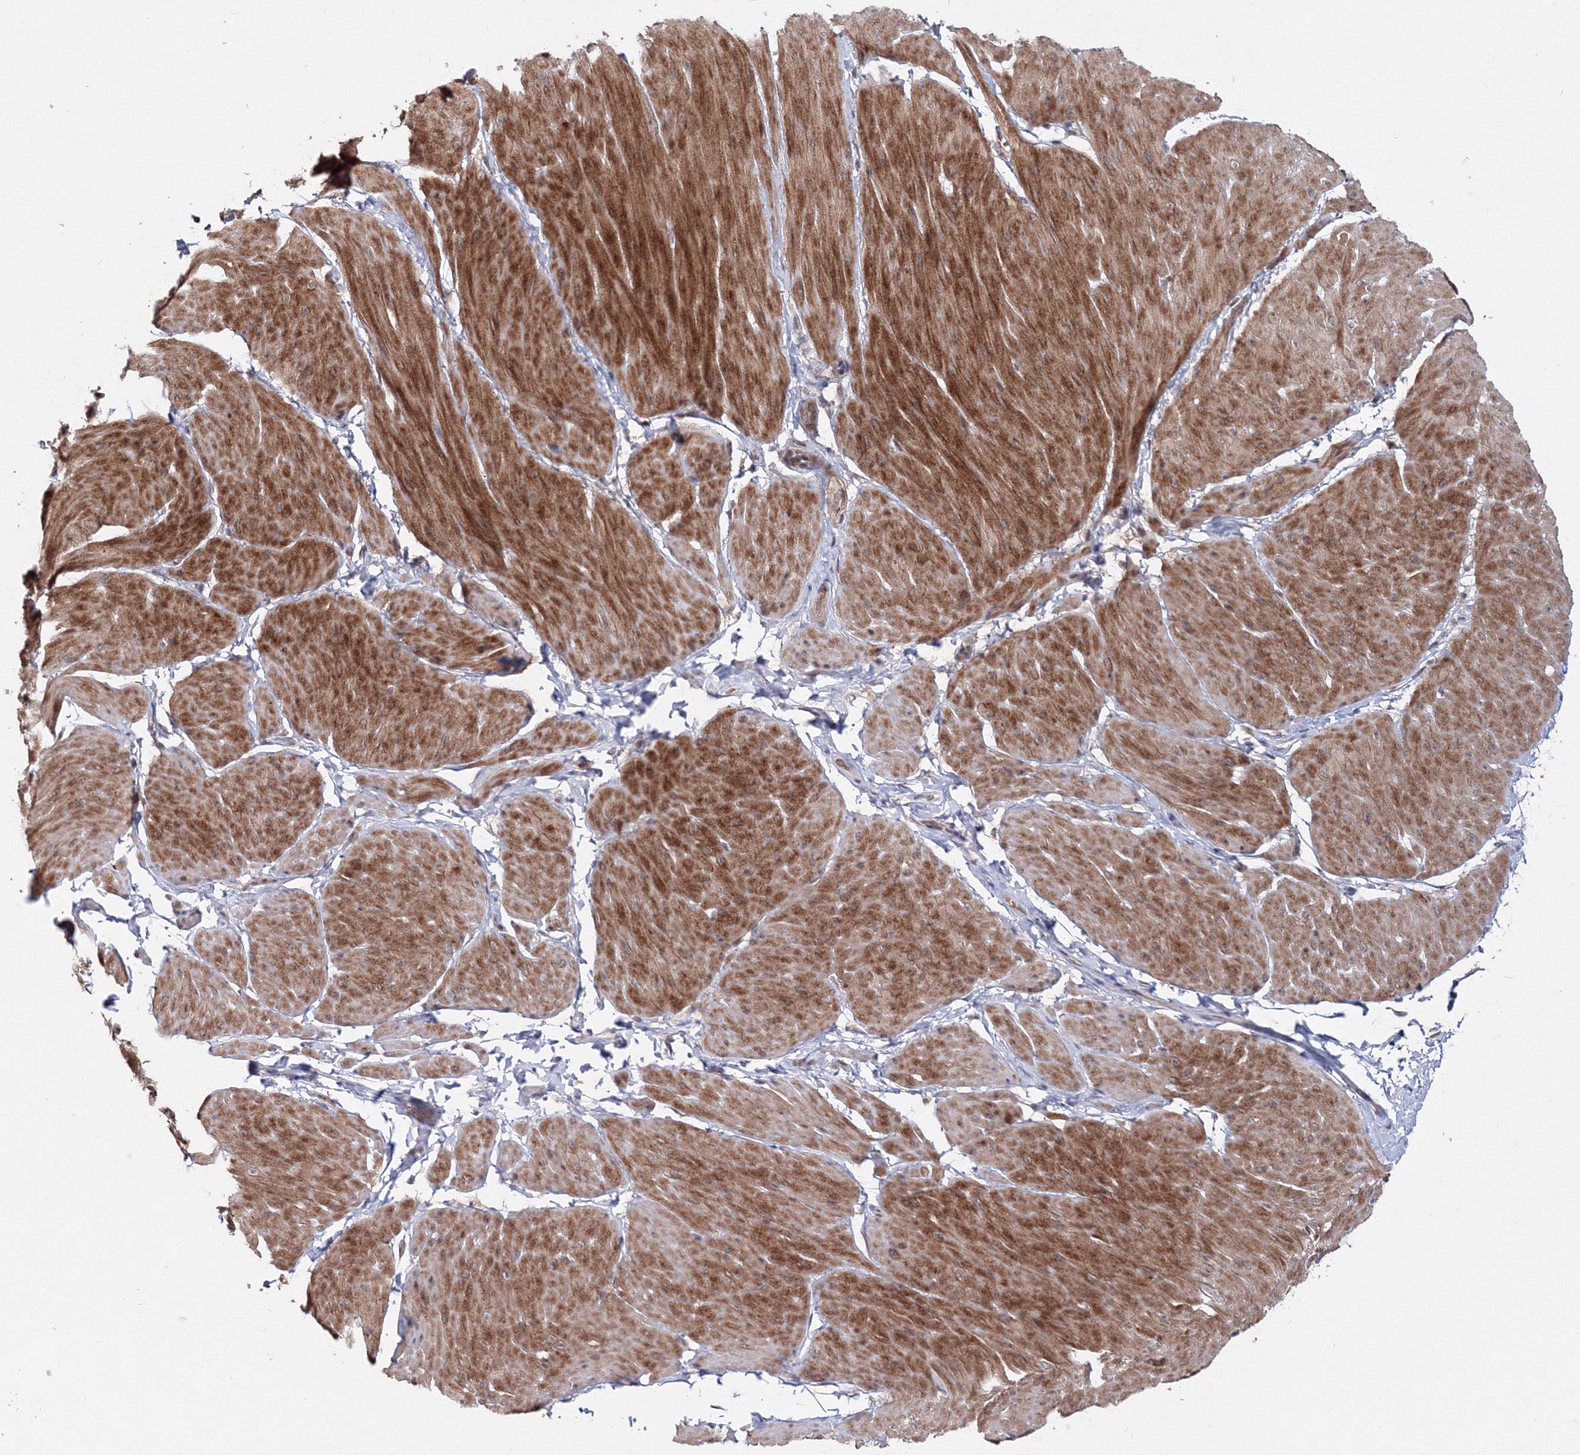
{"staining": {"intensity": "moderate", "quantity": ">75%", "location": "cytoplasmic/membranous,nuclear"}, "tissue": "smooth muscle", "cell_type": "Smooth muscle cells", "image_type": "normal", "snomed": [{"axis": "morphology", "description": "Urothelial carcinoma, High grade"}, {"axis": "topography", "description": "Urinary bladder"}], "caption": "A medium amount of moderate cytoplasmic/membranous,nuclear positivity is present in approximately >75% of smooth muscle cells in normal smooth muscle. (DAB (3,3'-diaminobenzidine) = brown stain, brightfield microscopy at high magnification).", "gene": "C11orf52", "patient": {"sex": "male", "age": 46}}